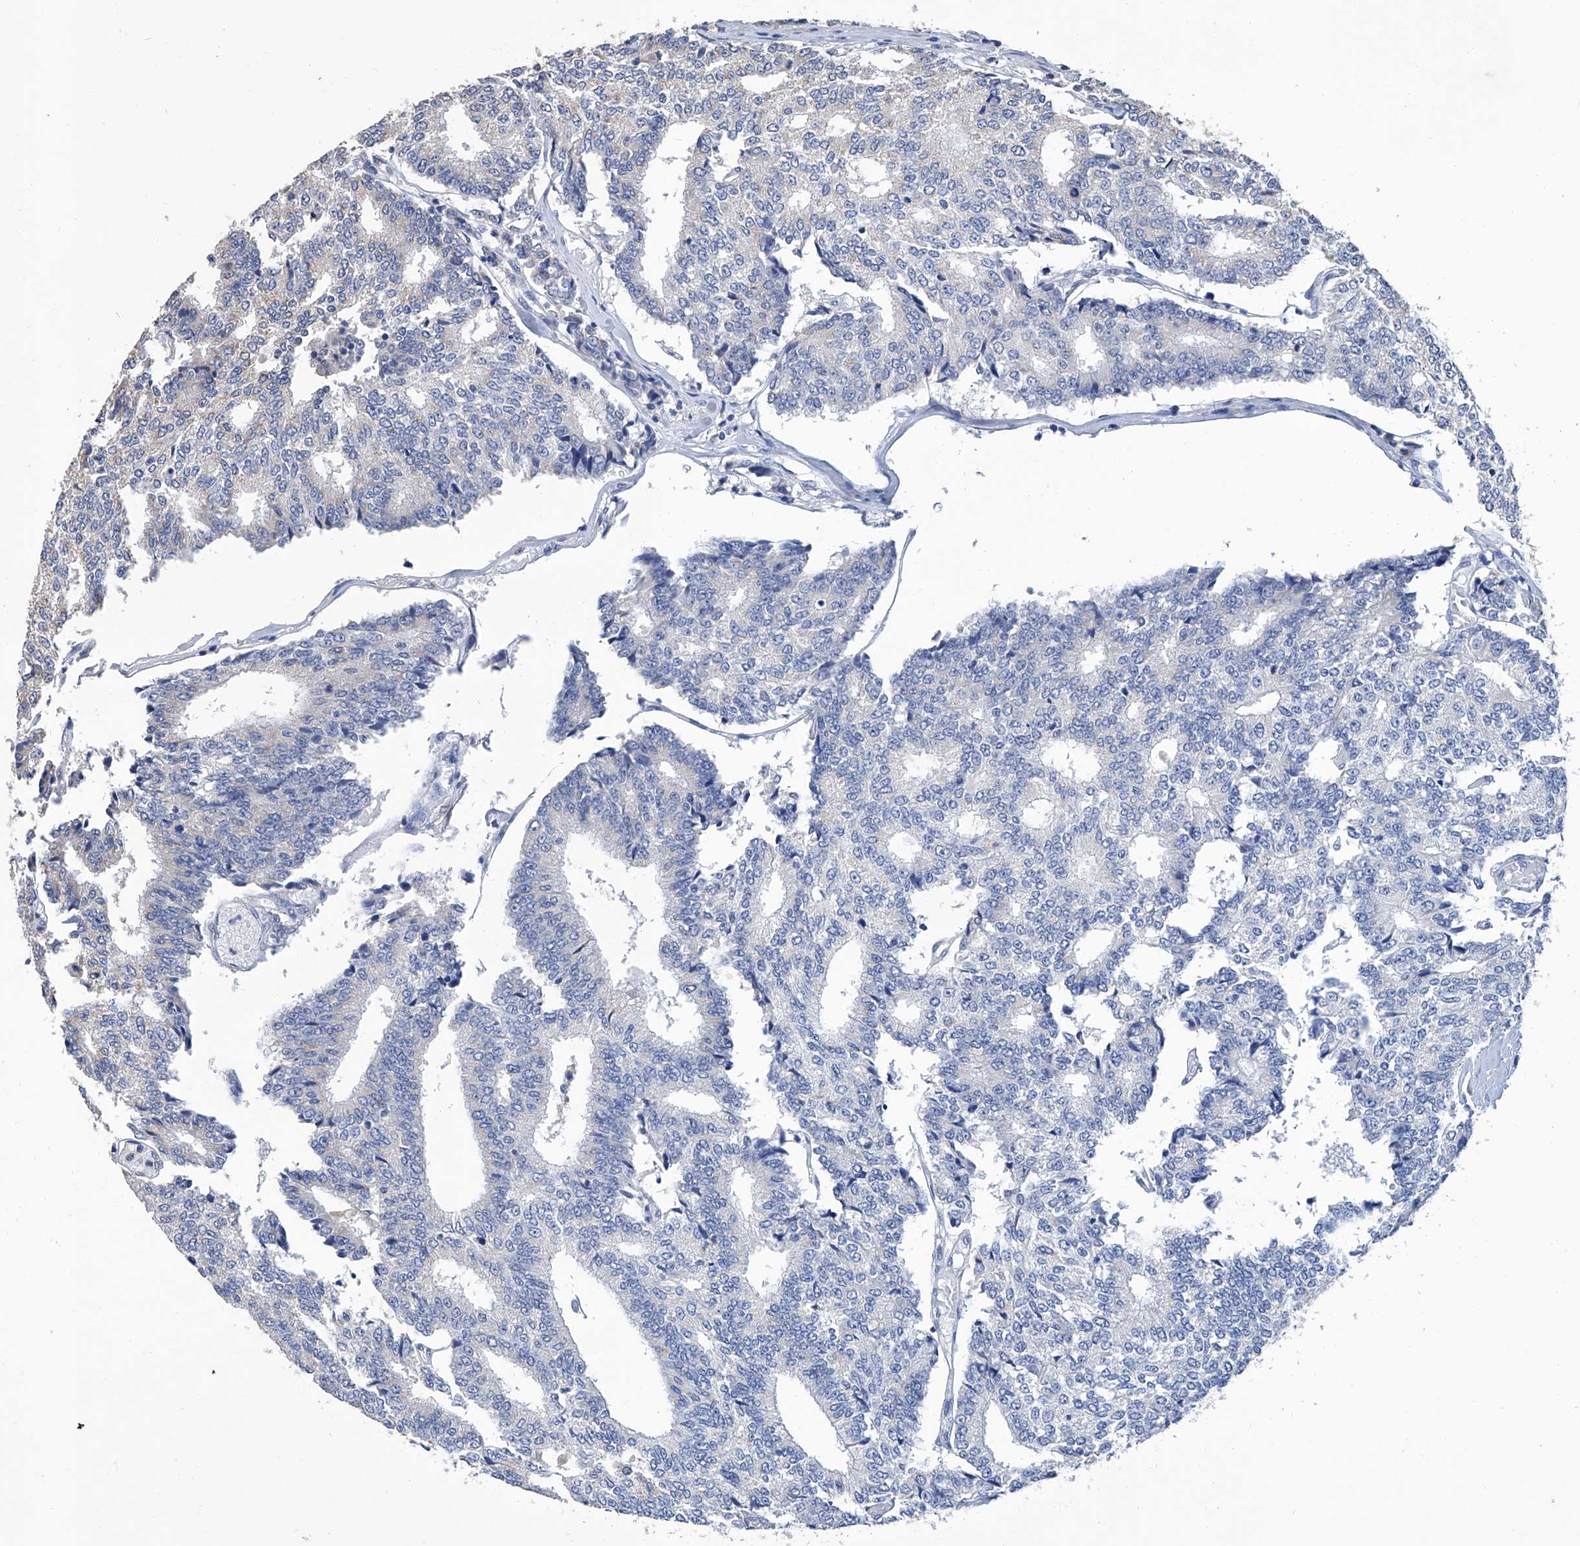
{"staining": {"intensity": "negative", "quantity": "none", "location": "none"}, "tissue": "prostate cancer", "cell_type": "Tumor cells", "image_type": "cancer", "snomed": [{"axis": "morphology", "description": "Normal tissue, NOS"}, {"axis": "morphology", "description": "Adenocarcinoma, High grade"}, {"axis": "topography", "description": "Prostate"}, {"axis": "topography", "description": "Seminal veicle"}], "caption": "The IHC image has no significant expression in tumor cells of prostate adenocarcinoma (high-grade) tissue.", "gene": "GPT", "patient": {"sex": "male", "age": 55}}